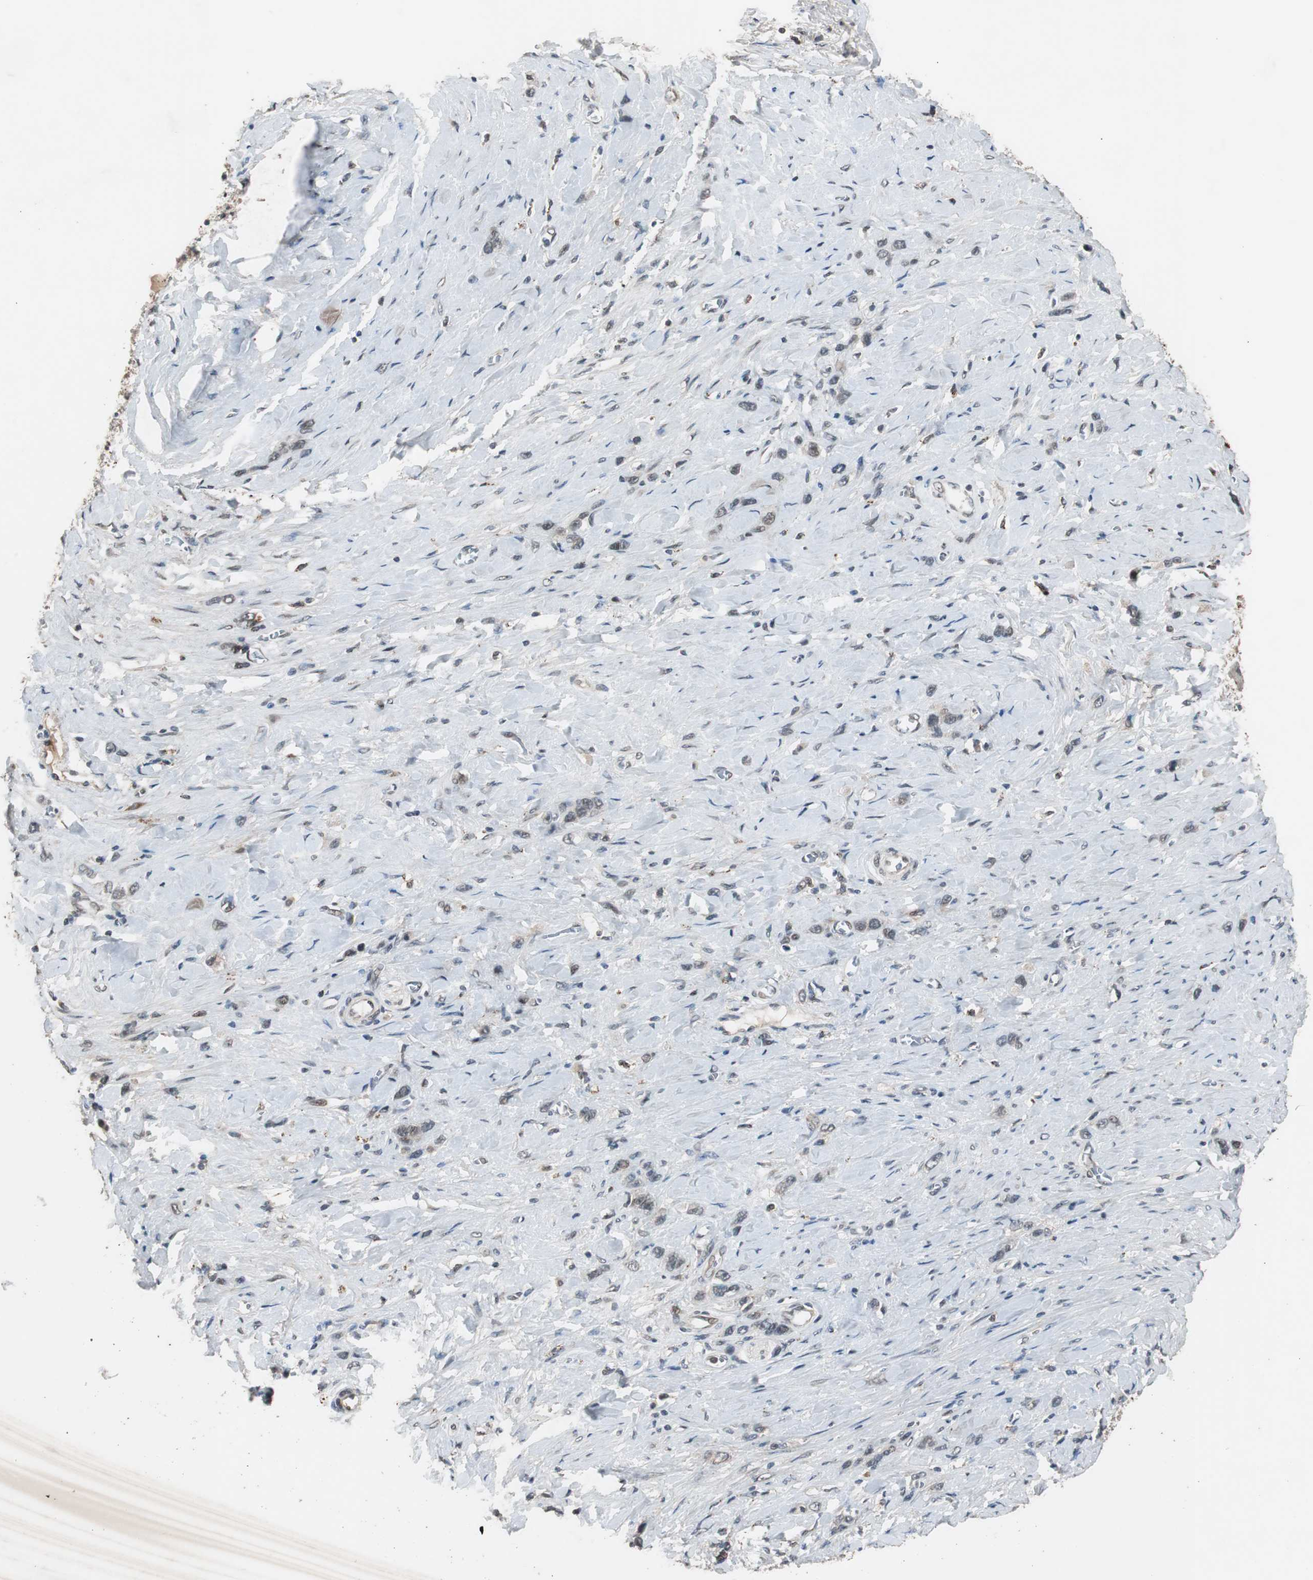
{"staining": {"intensity": "weak", "quantity": "<25%", "location": "cytoplasmic/membranous,nuclear"}, "tissue": "stomach cancer", "cell_type": "Tumor cells", "image_type": "cancer", "snomed": [{"axis": "morphology", "description": "Normal tissue, NOS"}, {"axis": "morphology", "description": "Adenocarcinoma, NOS"}, {"axis": "morphology", "description": "Adenocarcinoma, High grade"}, {"axis": "topography", "description": "Stomach, upper"}, {"axis": "topography", "description": "Stomach"}], "caption": "This is an immunohistochemistry histopathology image of stomach cancer. There is no positivity in tumor cells.", "gene": "BOLA1", "patient": {"sex": "female", "age": 65}}